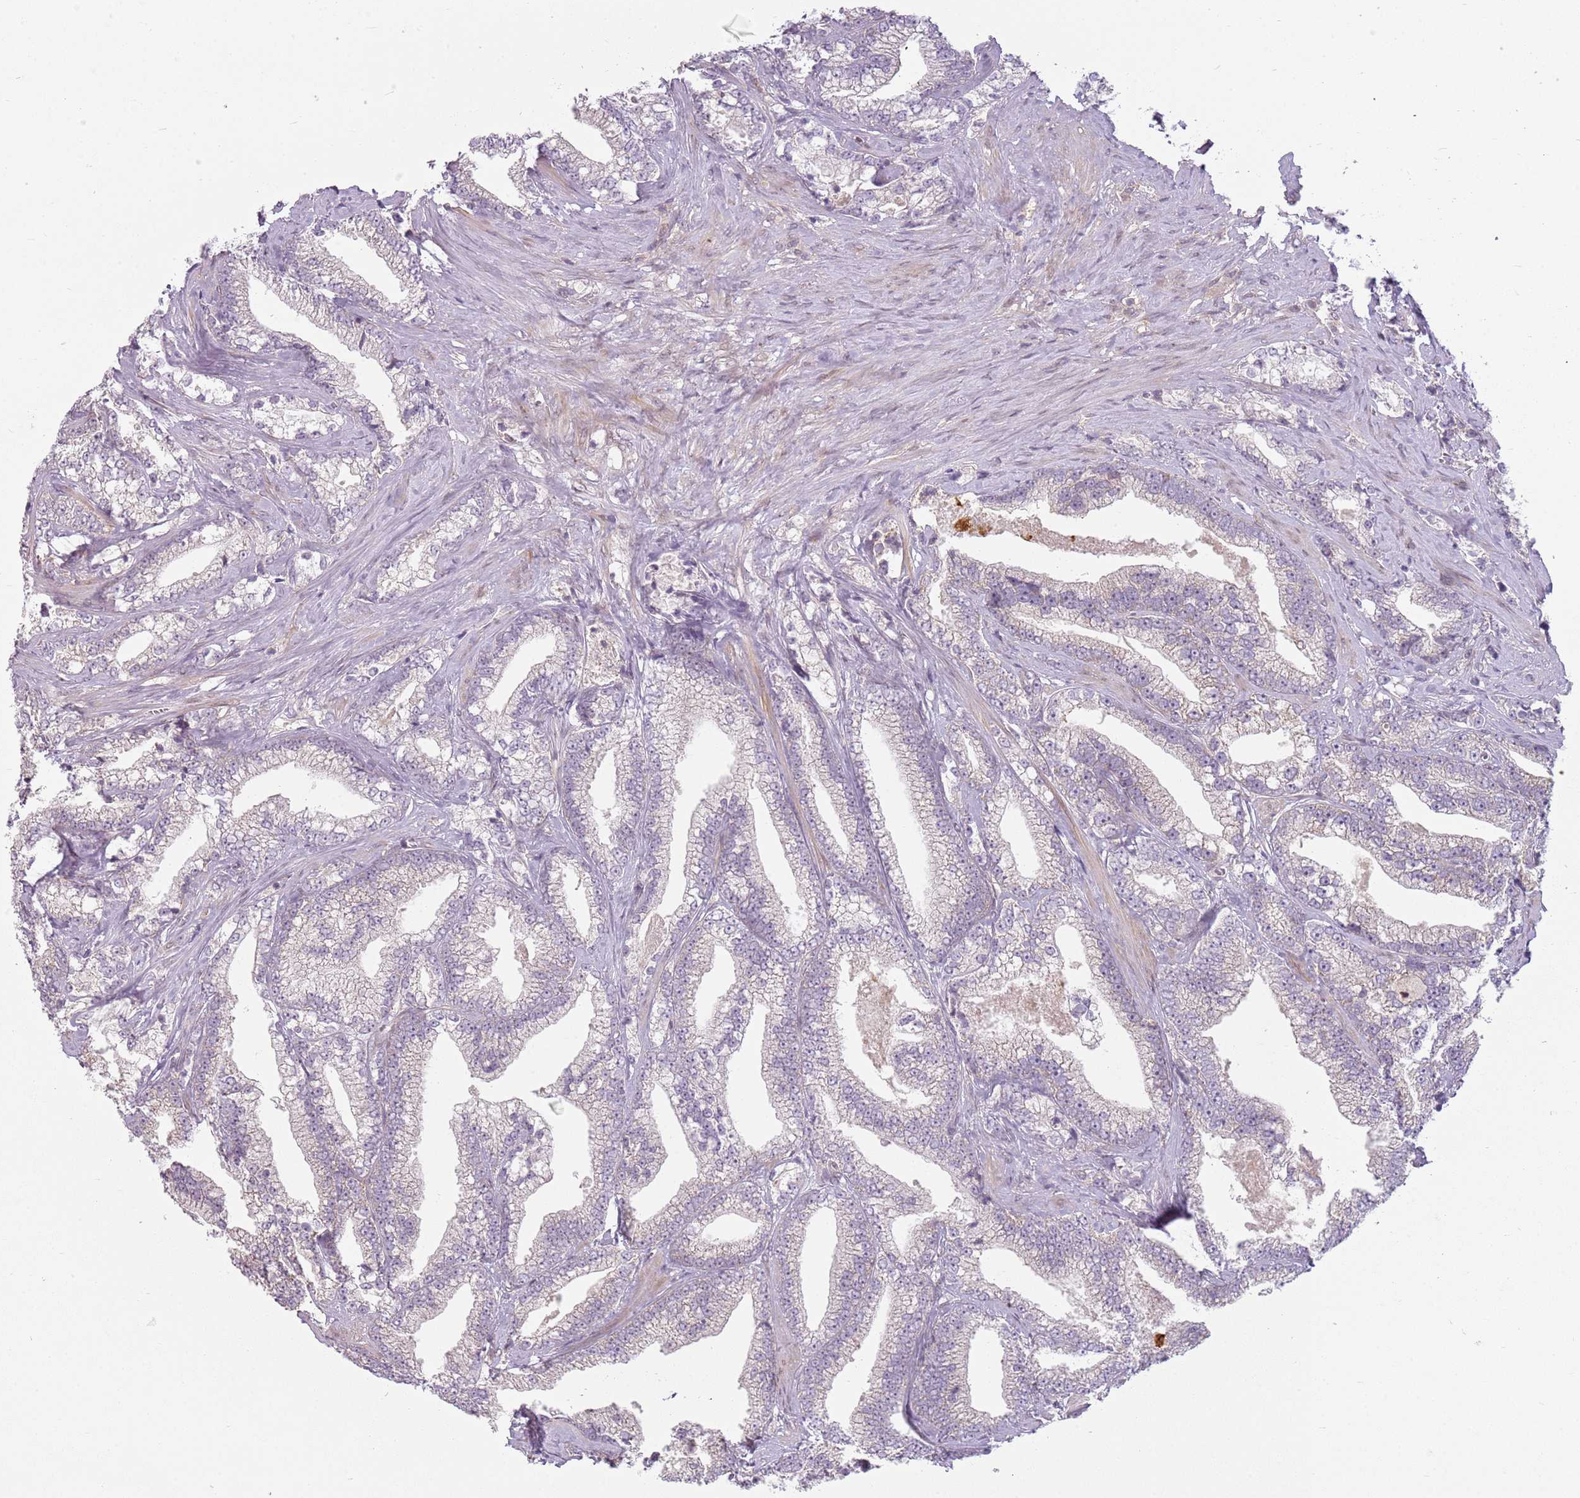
{"staining": {"intensity": "negative", "quantity": "none", "location": "none"}, "tissue": "prostate cancer", "cell_type": "Tumor cells", "image_type": "cancer", "snomed": [{"axis": "morphology", "description": "Adenocarcinoma, High grade"}, {"axis": "topography", "description": "Prostate and seminal vesicle, NOS"}], "caption": "Immunohistochemistry (IHC) photomicrograph of high-grade adenocarcinoma (prostate) stained for a protein (brown), which displays no positivity in tumor cells. The staining was performed using DAB to visualize the protein expression in brown, while the nuclei were stained in blue with hematoxylin (Magnification: 20x).", "gene": "DEFB116", "patient": {"sex": "male", "age": 67}}